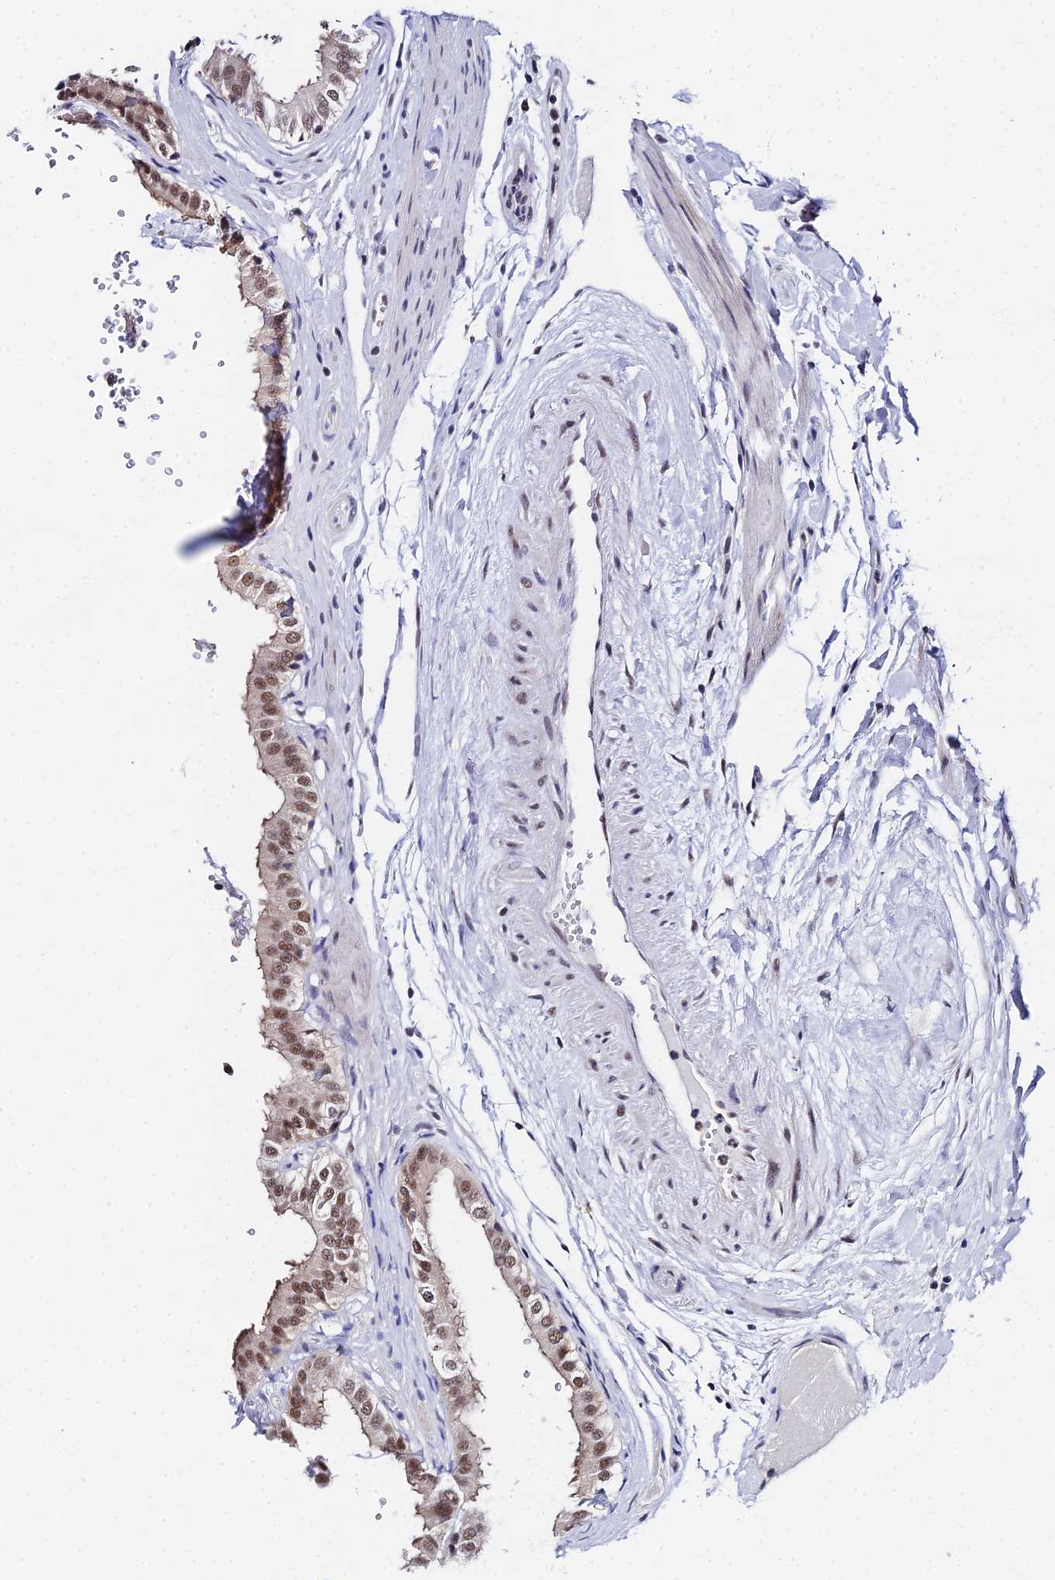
{"staining": {"intensity": "strong", "quantity": ">75%", "location": "nuclear"}, "tissue": "gallbladder", "cell_type": "Glandular cells", "image_type": "normal", "snomed": [{"axis": "morphology", "description": "Normal tissue, NOS"}, {"axis": "topography", "description": "Gallbladder"}], "caption": "Strong nuclear positivity is appreciated in approximately >75% of glandular cells in normal gallbladder. The staining was performed using DAB to visualize the protein expression in brown, while the nuclei were stained in blue with hematoxylin (Magnification: 20x).", "gene": "MAGOHB", "patient": {"sex": "female", "age": 61}}